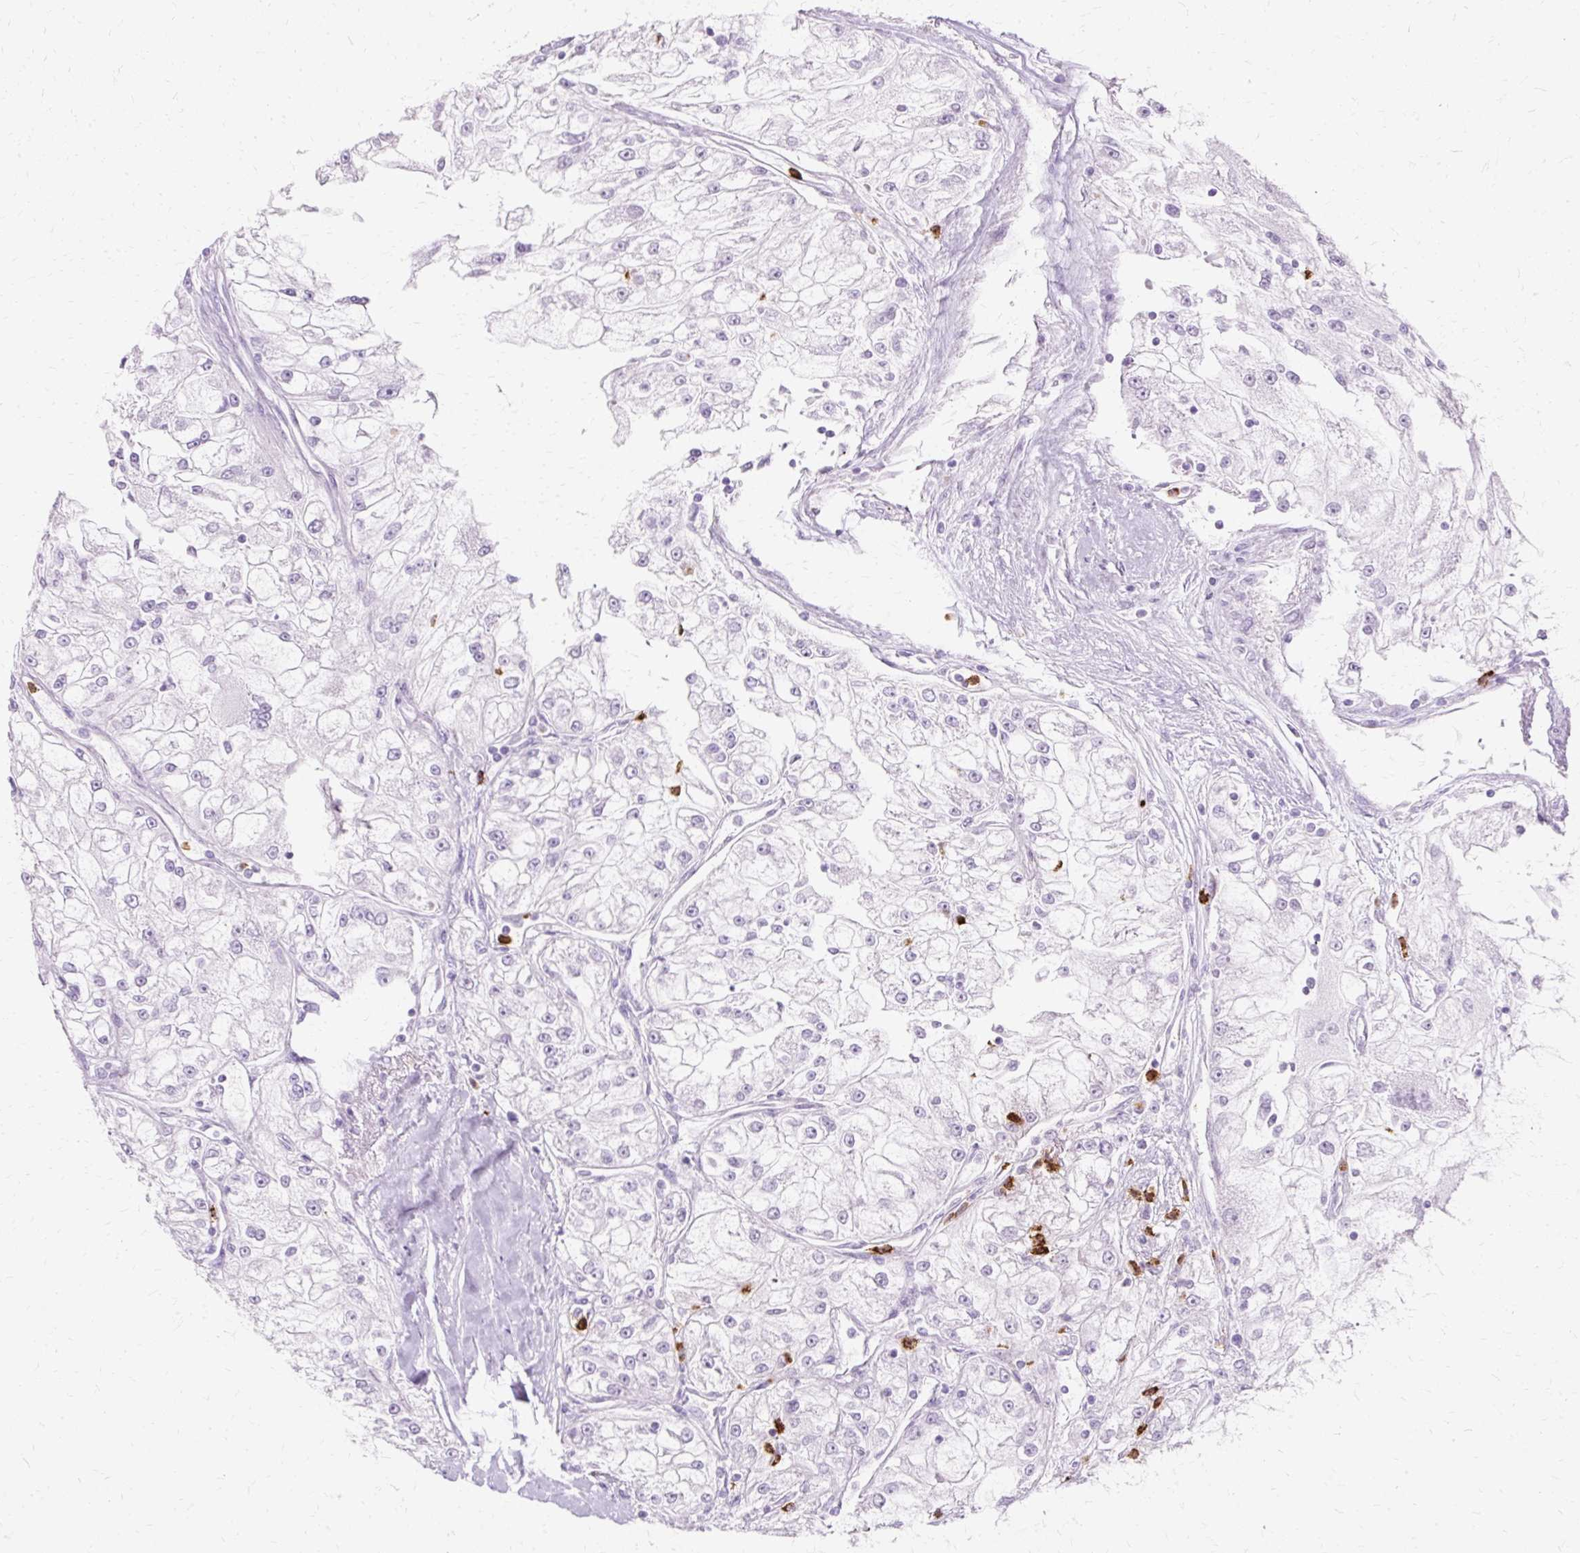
{"staining": {"intensity": "negative", "quantity": "none", "location": "none"}, "tissue": "renal cancer", "cell_type": "Tumor cells", "image_type": "cancer", "snomed": [{"axis": "morphology", "description": "Adenocarcinoma, NOS"}, {"axis": "topography", "description": "Kidney"}], "caption": "IHC of human renal adenocarcinoma reveals no positivity in tumor cells.", "gene": "DEFA1", "patient": {"sex": "female", "age": 72}}